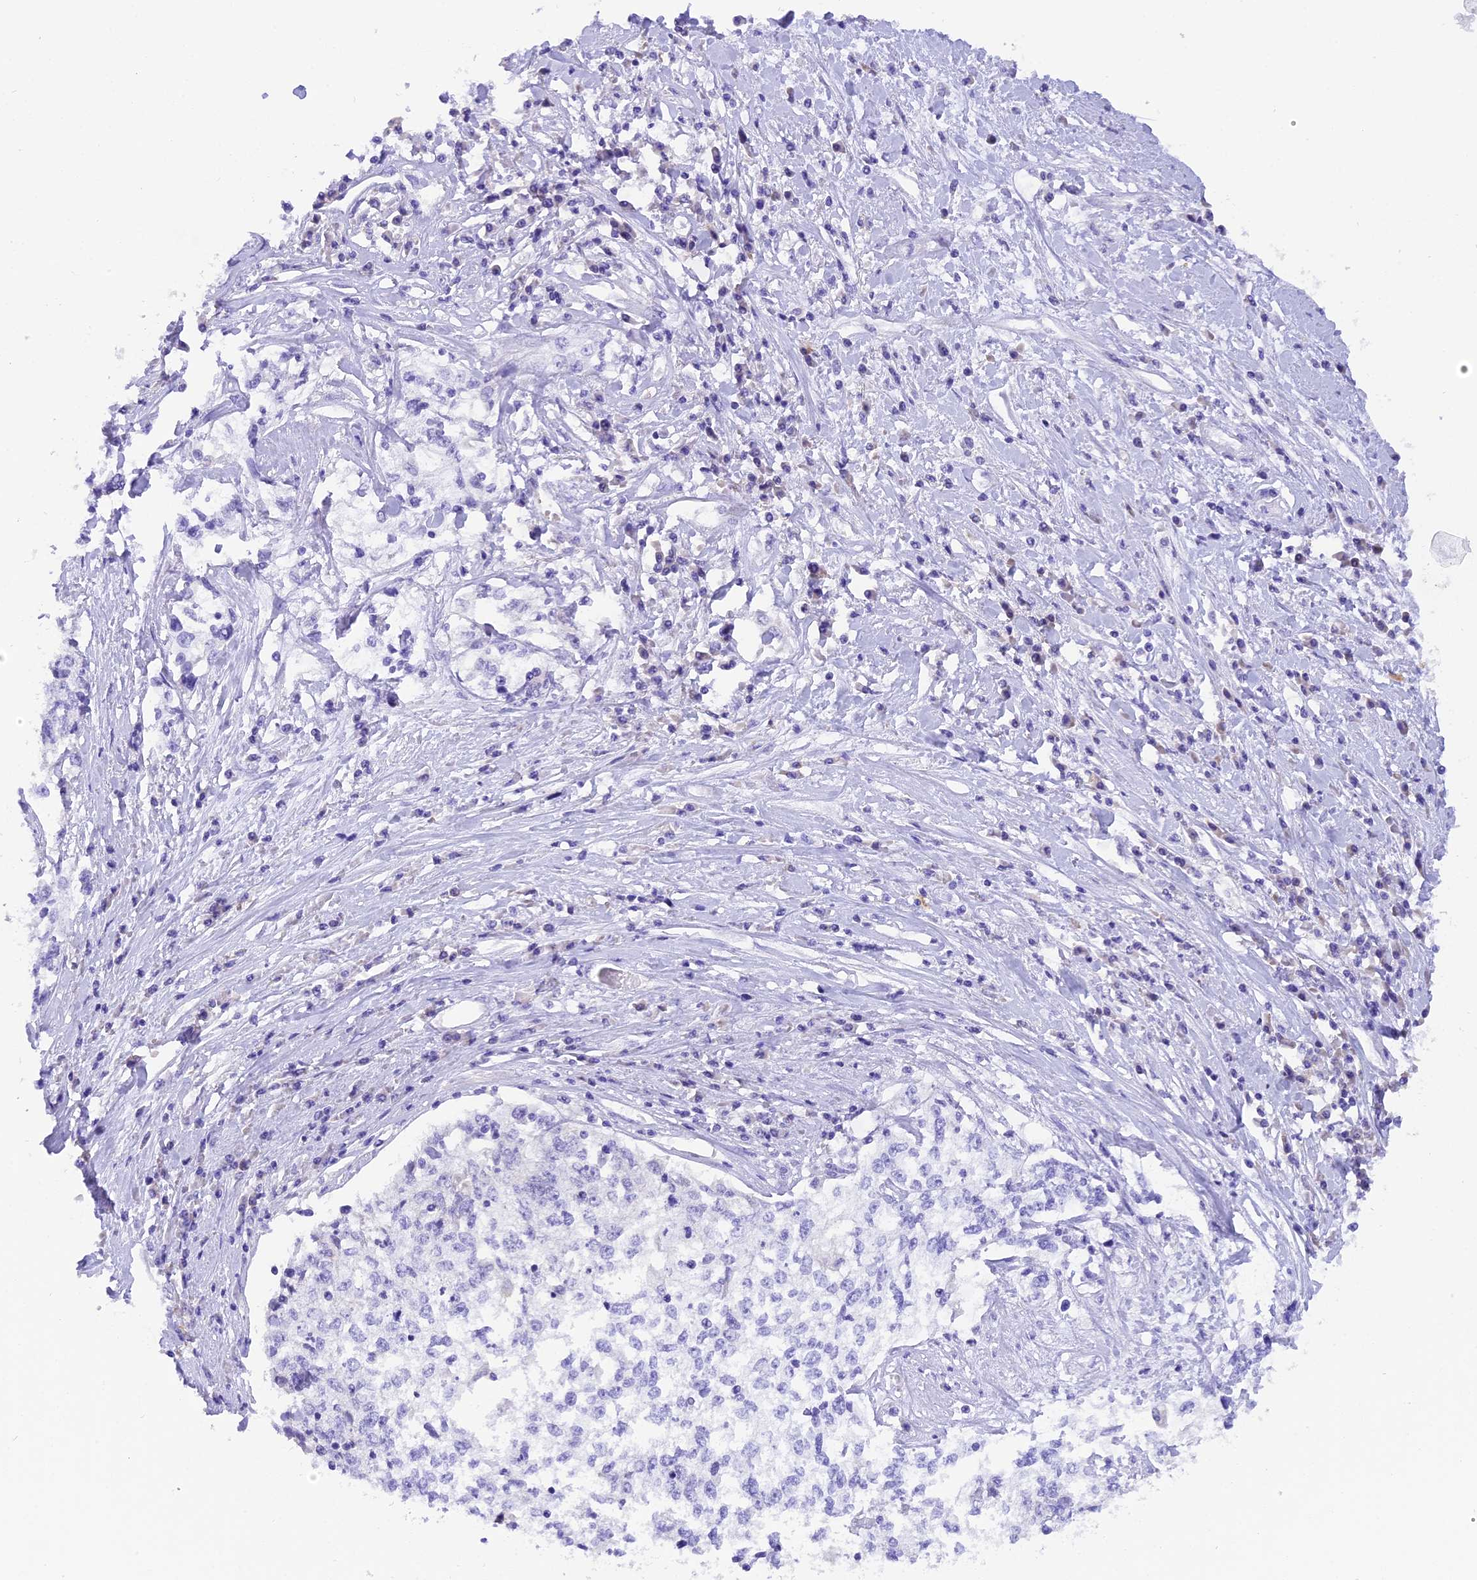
{"staining": {"intensity": "negative", "quantity": "none", "location": "none"}, "tissue": "cervical cancer", "cell_type": "Tumor cells", "image_type": "cancer", "snomed": [{"axis": "morphology", "description": "Squamous cell carcinoma, NOS"}, {"axis": "topography", "description": "Cervix"}], "caption": "Immunohistochemistry of cervical cancer exhibits no positivity in tumor cells.", "gene": "COL6A5", "patient": {"sex": "female", "age": 57}}